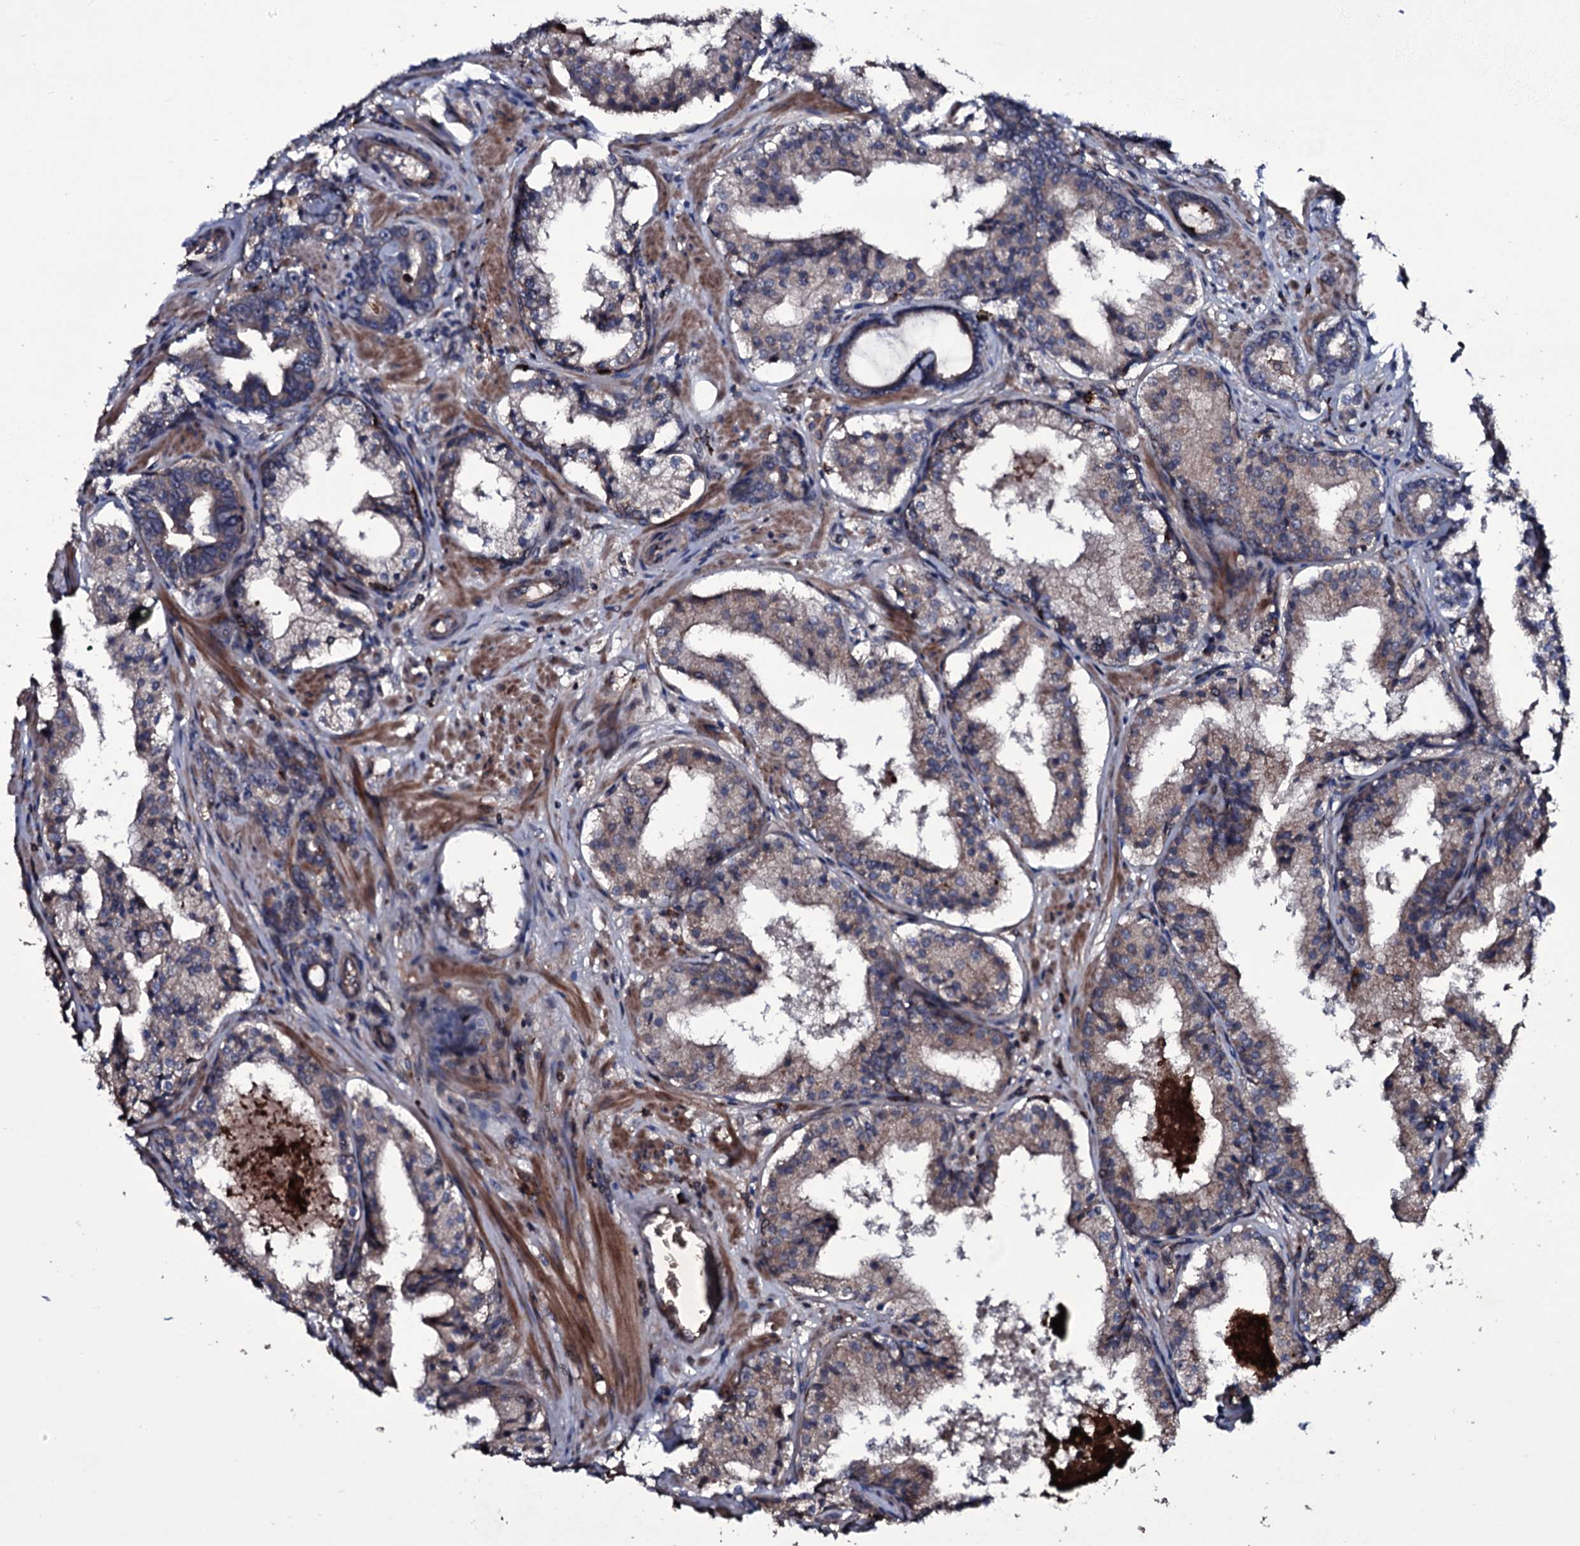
{"staining": {"intensity": "weak", "quantity": "25%-75%", "location": "cytoplasmic/membranous"}, "tissue": "prostate cancer", "cell_type": "Tumor cells", "image_type": "cancer", "snomed": [{"axis": "morphology", "description": "Adenocarcinoma, High grade"}, {"axis": "topography", "description": "Prostate"}], "caption": "Prostate cancer stained with a protein marker demonstrates weak staining in tumor cells.", "gene": "ZSWIM8", "patient": {"sex": "male", "age": 58}}